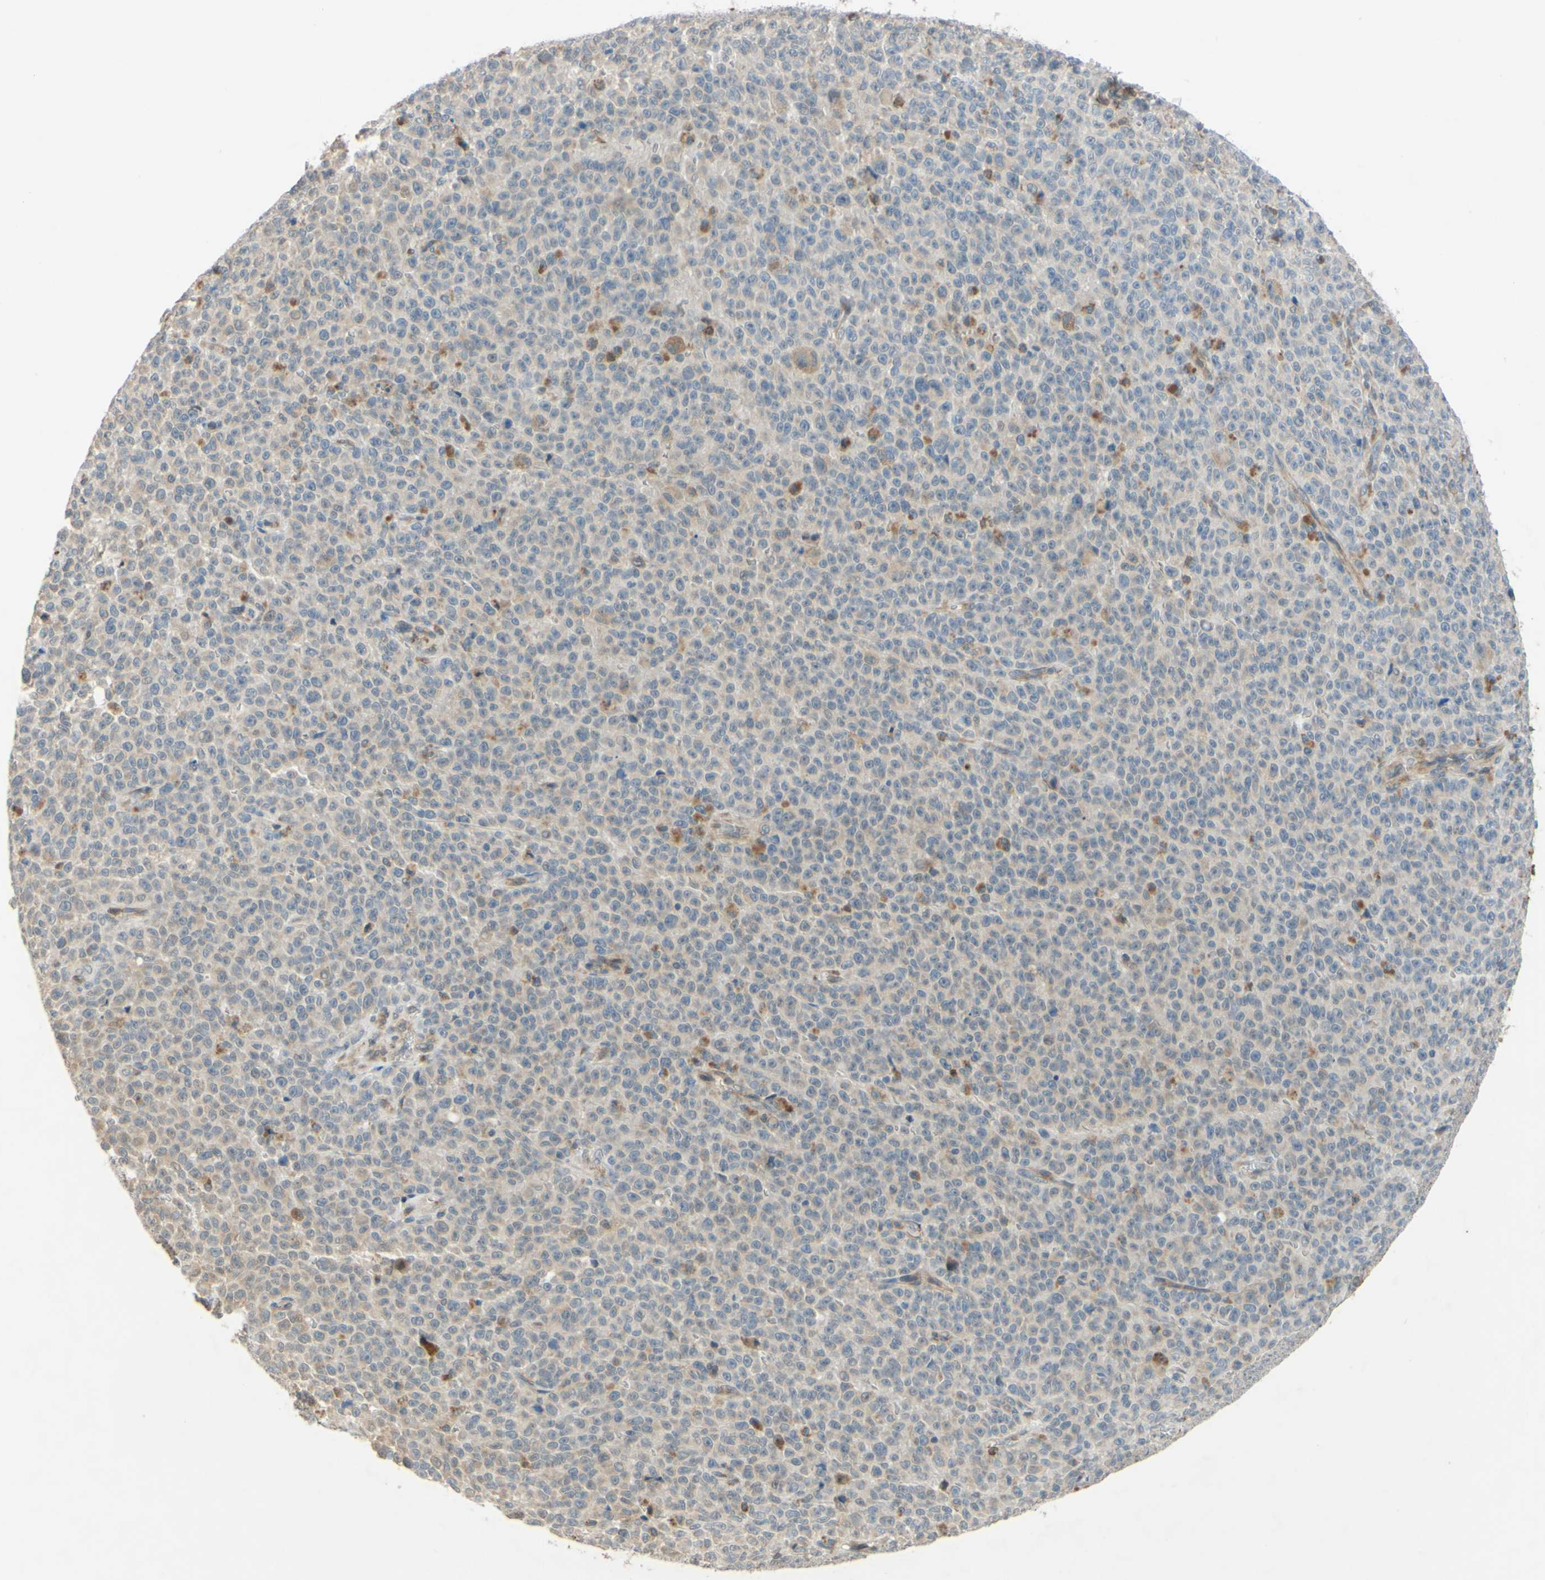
{"staining": {"intensity": "weak", "quantity": "<25%", "location": "cytoplasmic/membranous"}, "tissue": "melanoma", "cell_type": "Tumor cells", "image_type": "cancer", "snomed": [{"axis": "morphology", "description": "Malignant melanoma, NOS"}, {"axis": "topography", "description": "Skin"}], "caption": "A photomicrograph of human melanoma is negative for staining in tumor cells.", "gene": "GATA1", "patient": {"sex": "female", "age": 82}}